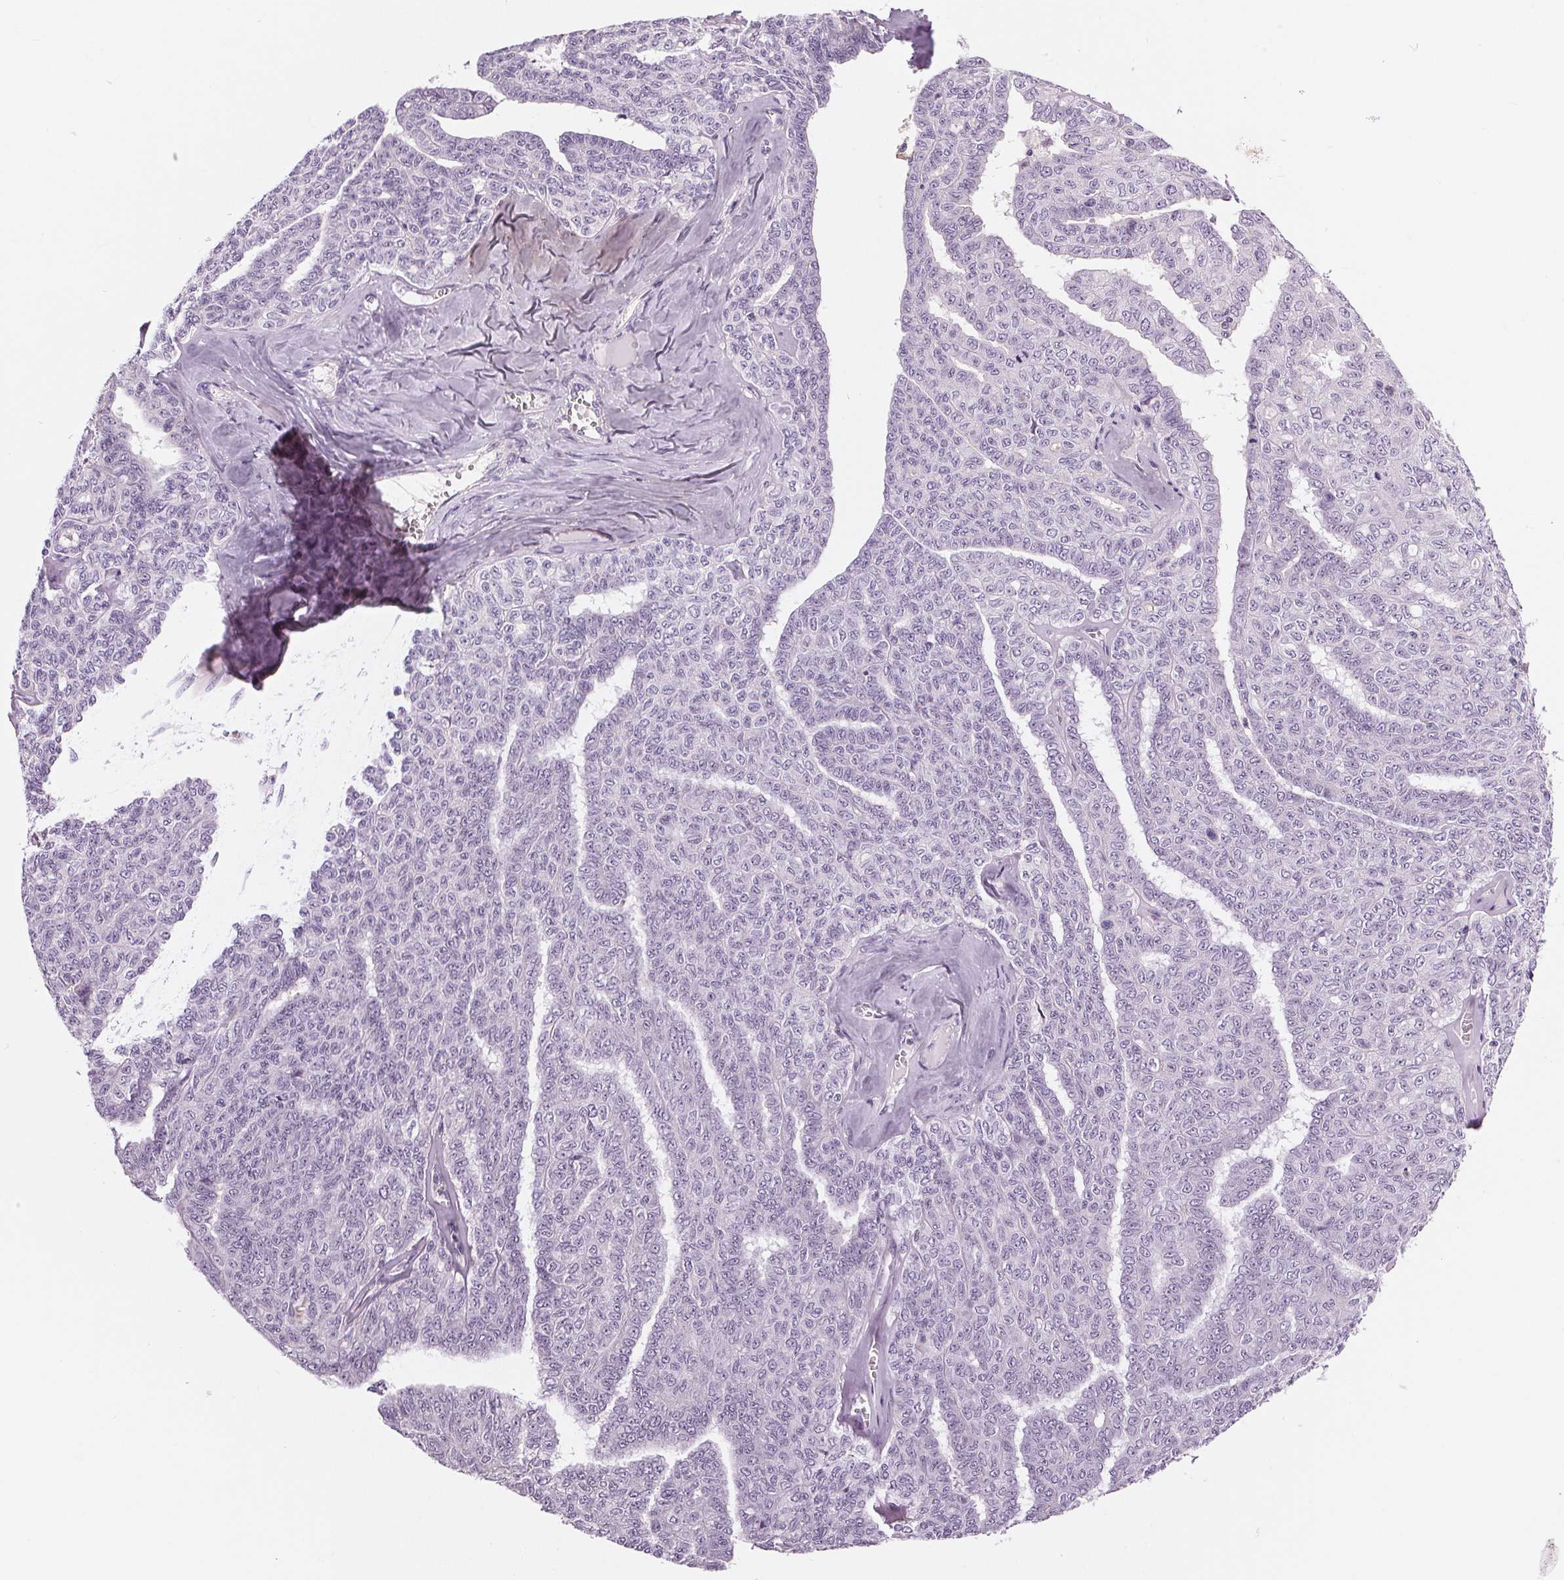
{"staining": {"intensity": "negative", "quantity": "none", "location": "none"}, "tissue": "ovarian cancer", "cell_type": "Tumor cells", "image_type": "cancer", "snomed": [{"axis": "morphology", "description": "Cystadenocarcinoma, serous, NOS"}, {"axis": "topography", "description": "Ovary"}], "caption": "Immunohistochemical staining of ovarian serous cystadenocarcinoma displays no significant staining in tumor cells.", "gene": "MISP", "patient": {"sex": "female", "age": 71}}